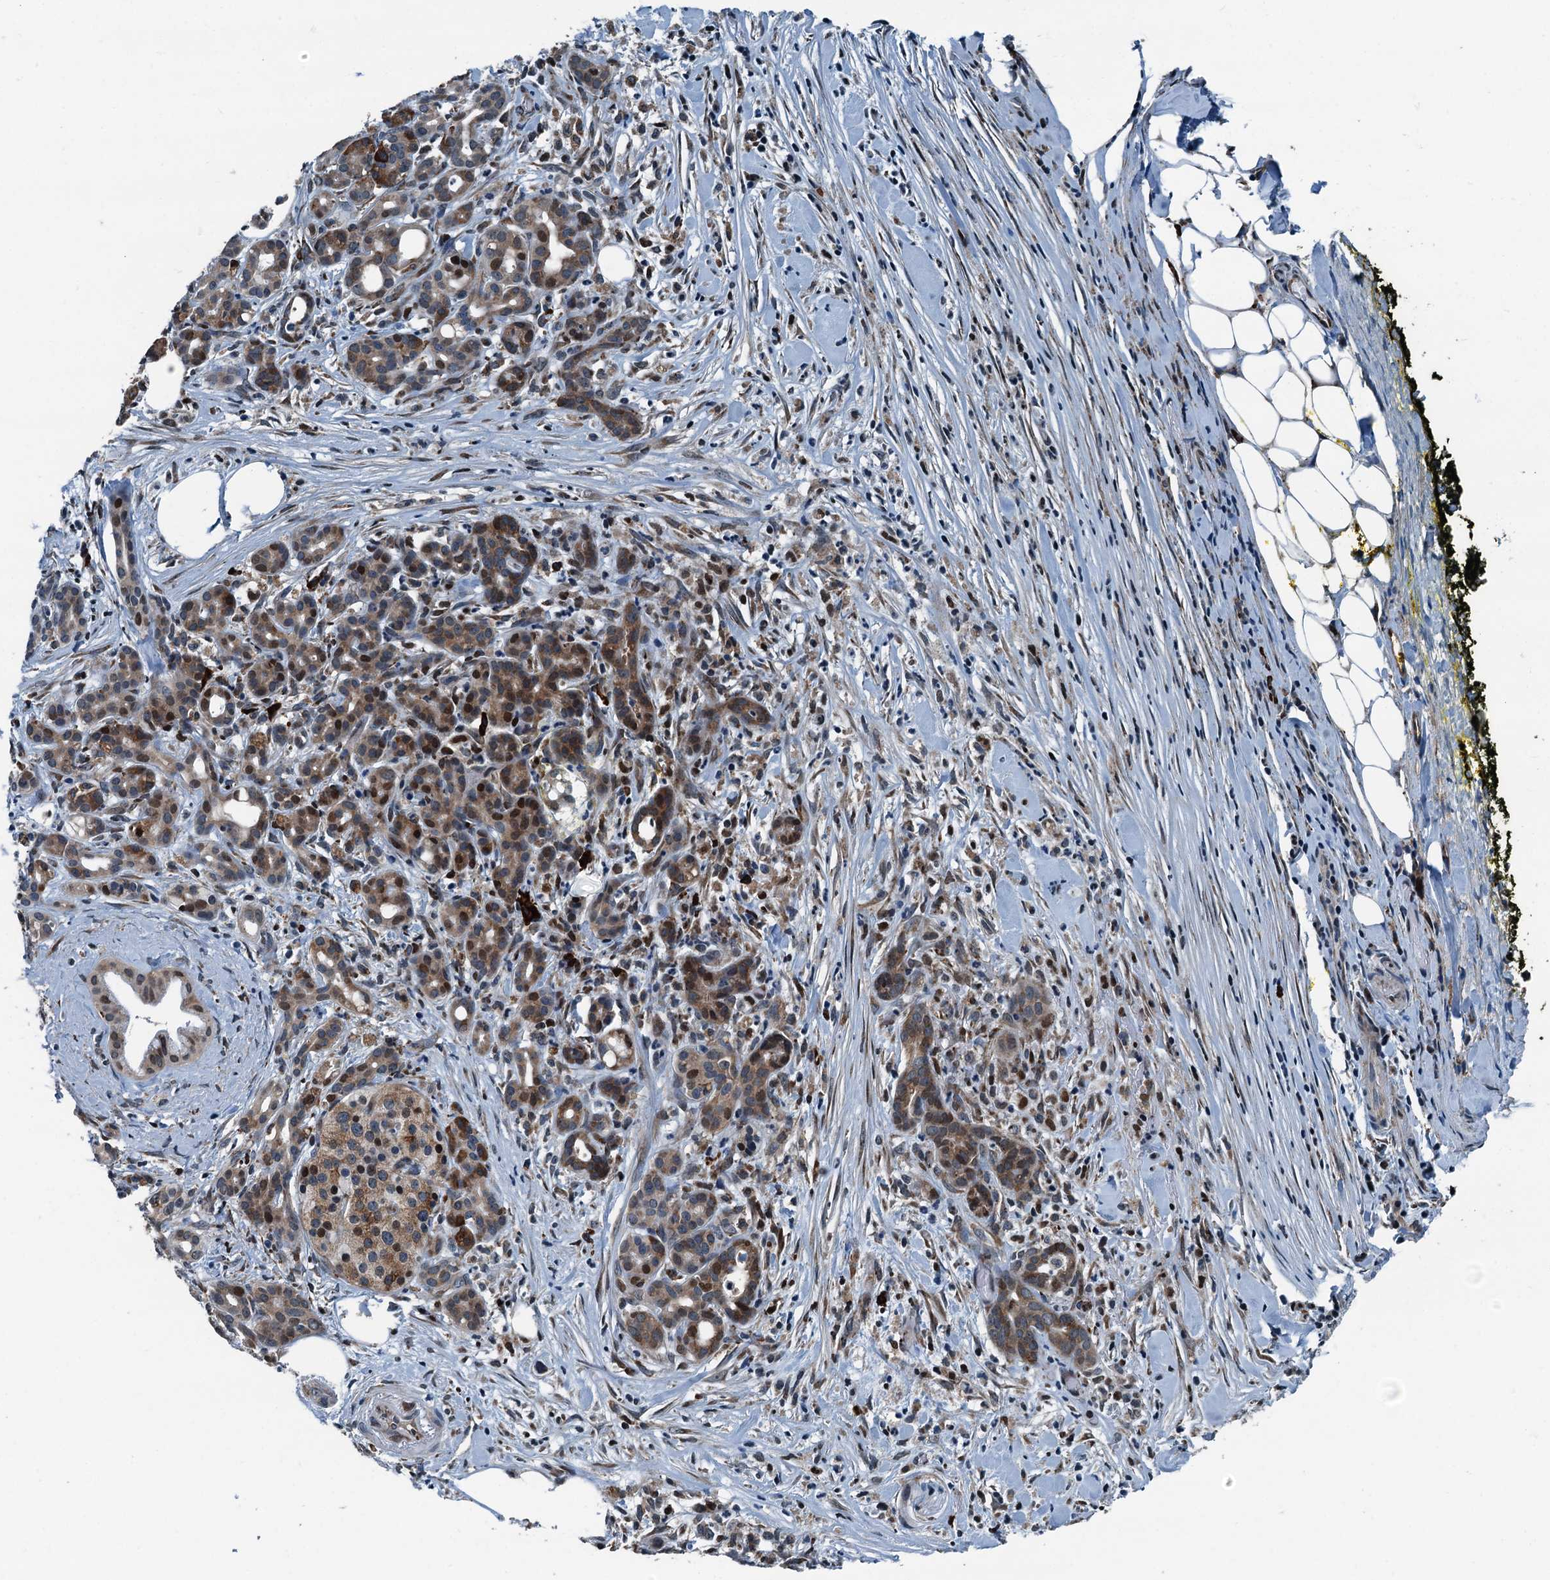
{"staining": {"intensity": "moderate", "quantity": ">75%", "location": "cytoplasmic/membranous,nuclear"}, "tissue": "pancreatic cancer", "cell_type": "Tumor cells", "image_type": "cancer", "snomed": [{"axis": "morphology", "description": "Adenocarcinoma, NOS"}, {"axis": "topography", "description": "Pancreas"}], "caption": "A brown stain labels moderate cytoplasmic/membranous and nuclear expression of a protein in human pancreatic cancer (adenocarcinoma) tumor cells.", "gene": "TAMALIN", "patient": {"sex": "female", "age": 66}}